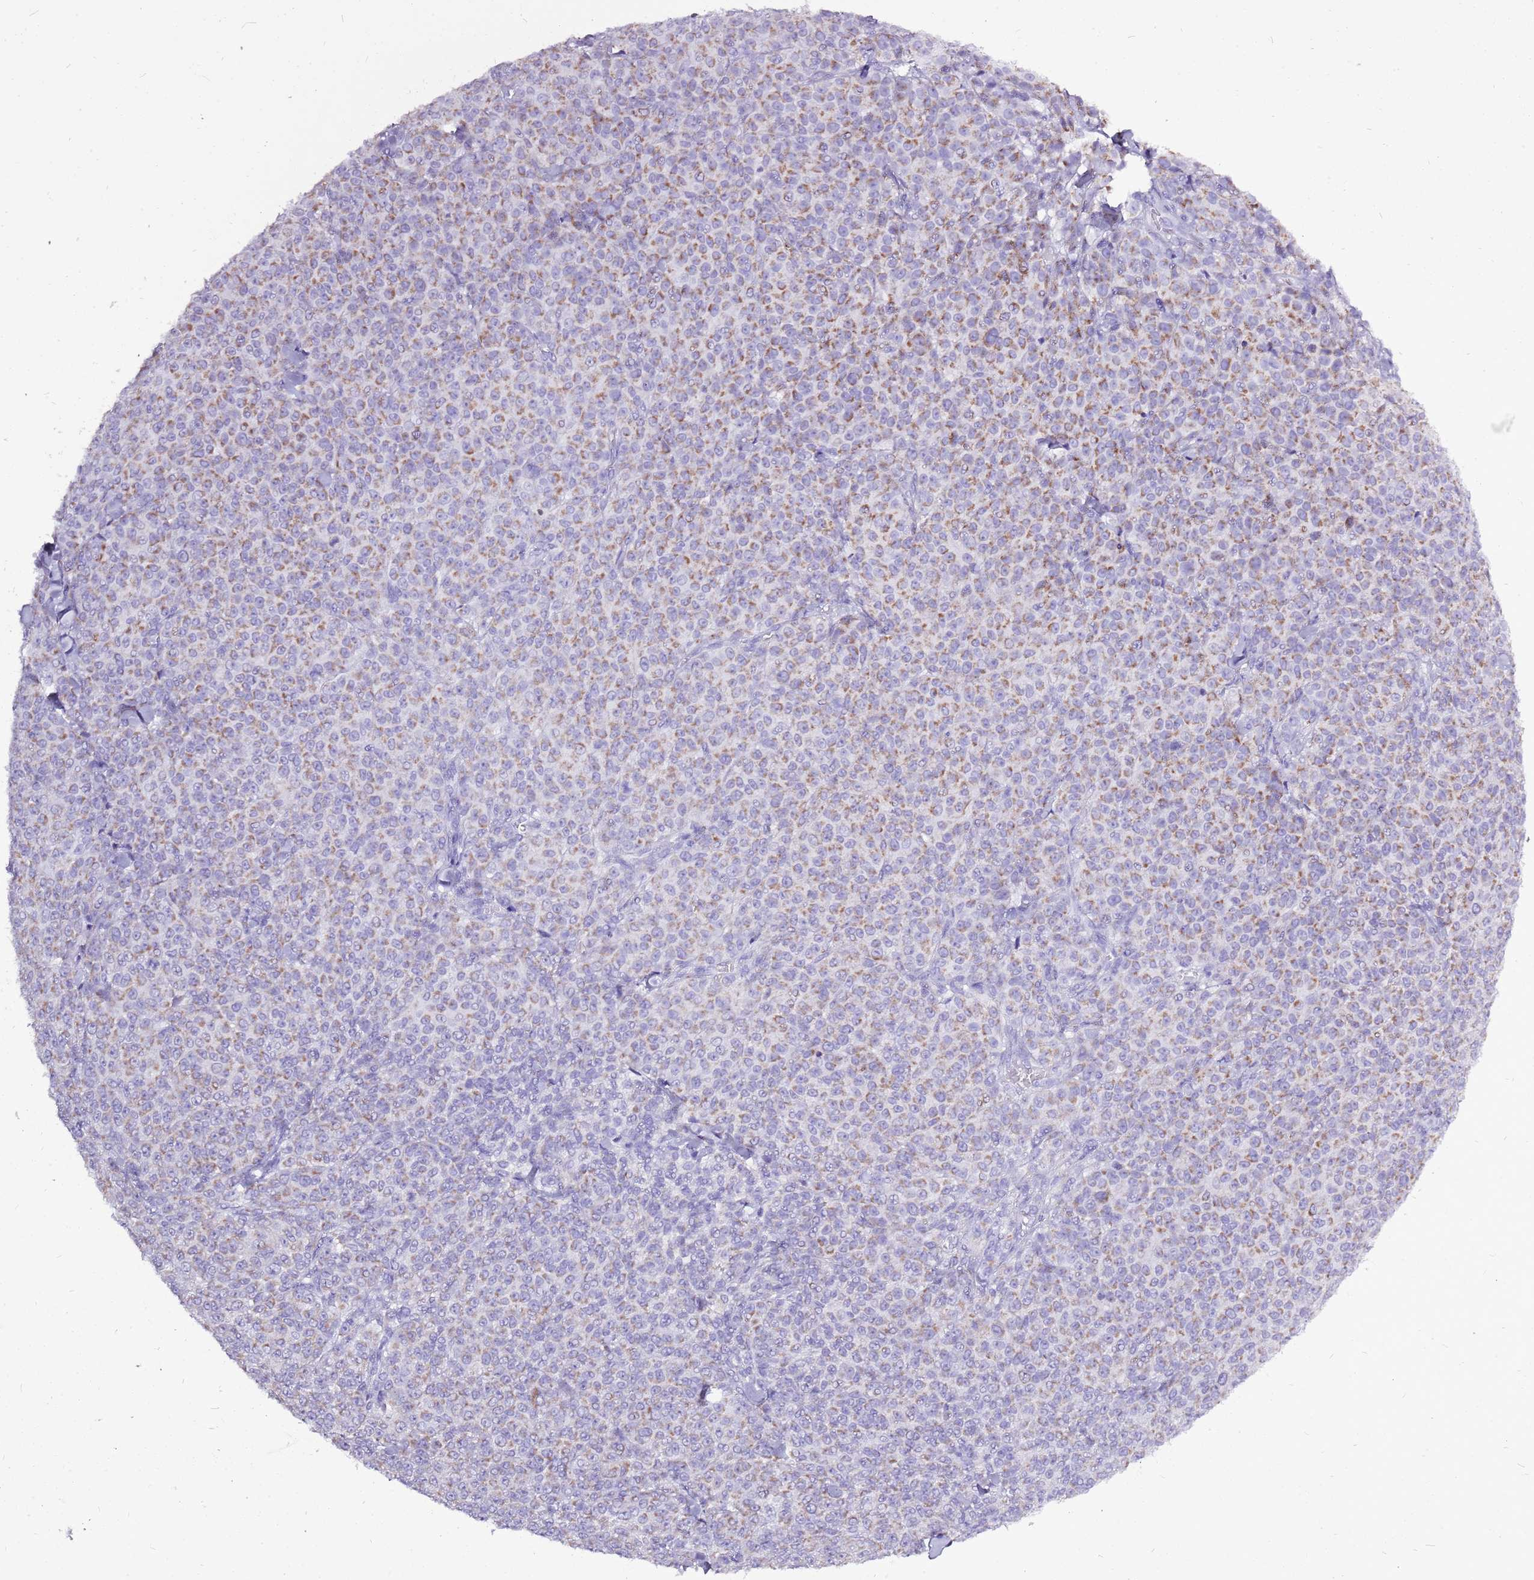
{"staining": {"intensity": "moderate", "quantity": ">75%", "location": "cytoplasmic/membranous"}, "tissue": "melanoma", "cell_type": "Tumor cells", "image_type": "cancer", "snomed": [{"axis": "morphology", "description": "Normal tissue, NOS"}, {"axis": "morphology", "description": "Malignant melanoma, NOS"}, {"axis": "topography", "description": "Skin"}], "caption": "This histopathology image demonstrates malignant melanoma stained with immunohistochemistry to label a protein in brown. The cytoplasmic/membranous of tumor cells show moderate positivity for the protein. Nuclei are counter-stained blue.", "gene": "ACSS3", "patient": {"sex": "female", "age": 34}}